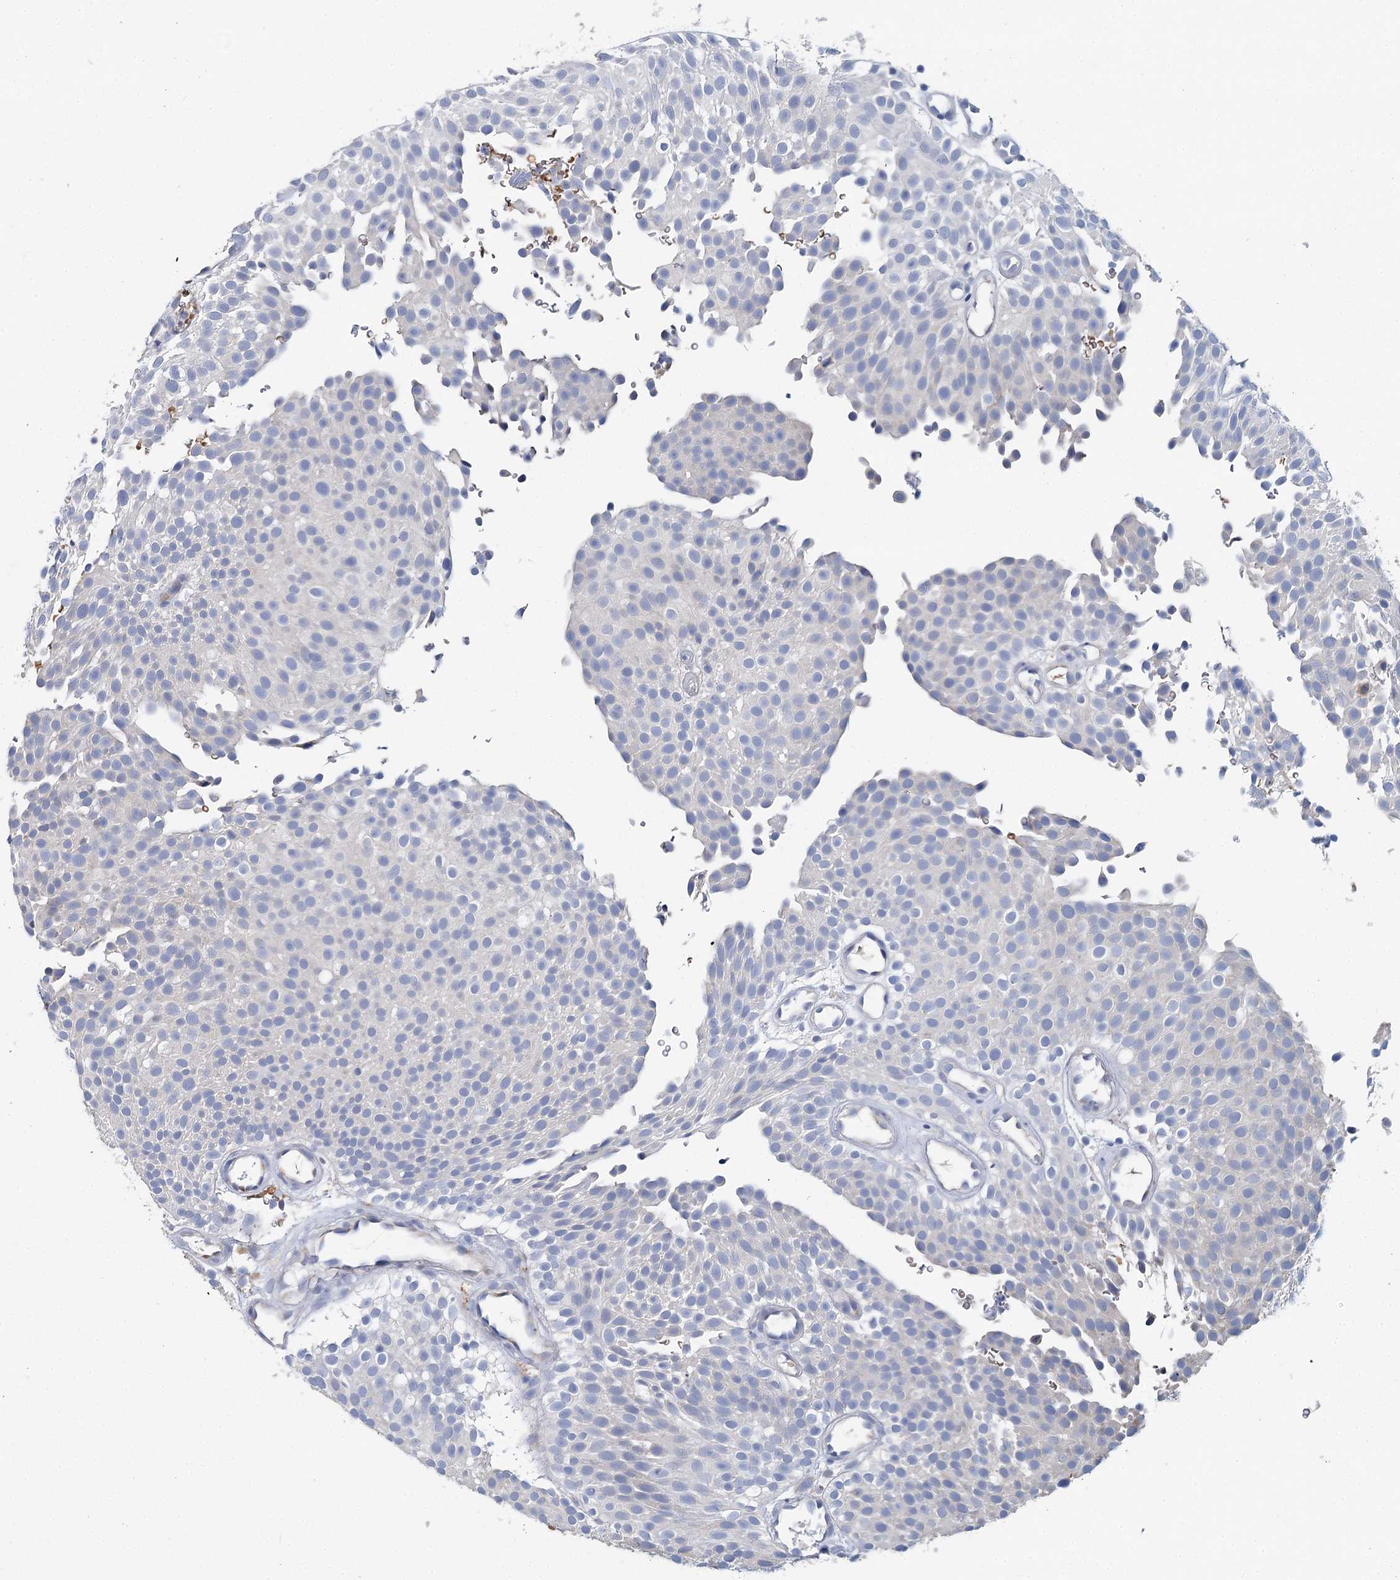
{"staining": {"intensity": "negative", "quantity": "none", "location": "none"}, "tissue": "urothelial cancer", "cell_type": "Tumor cells", "image_type": "cancer", "snomed": [{"axis": "morphology", "description": "Urothelial carcinoma, Low grade"}, {"axis": "topography", "description": "Urinary bladder"}], "caption": "An immunohistochemistry photomicrograph of urothelial carcinoma (low-grade) is shown. There is no staining in tumor cells of urothelial carcinoma (low-grade).", "gene": "ANKRD16", "patient": {"sex": "male", "age": 78}}